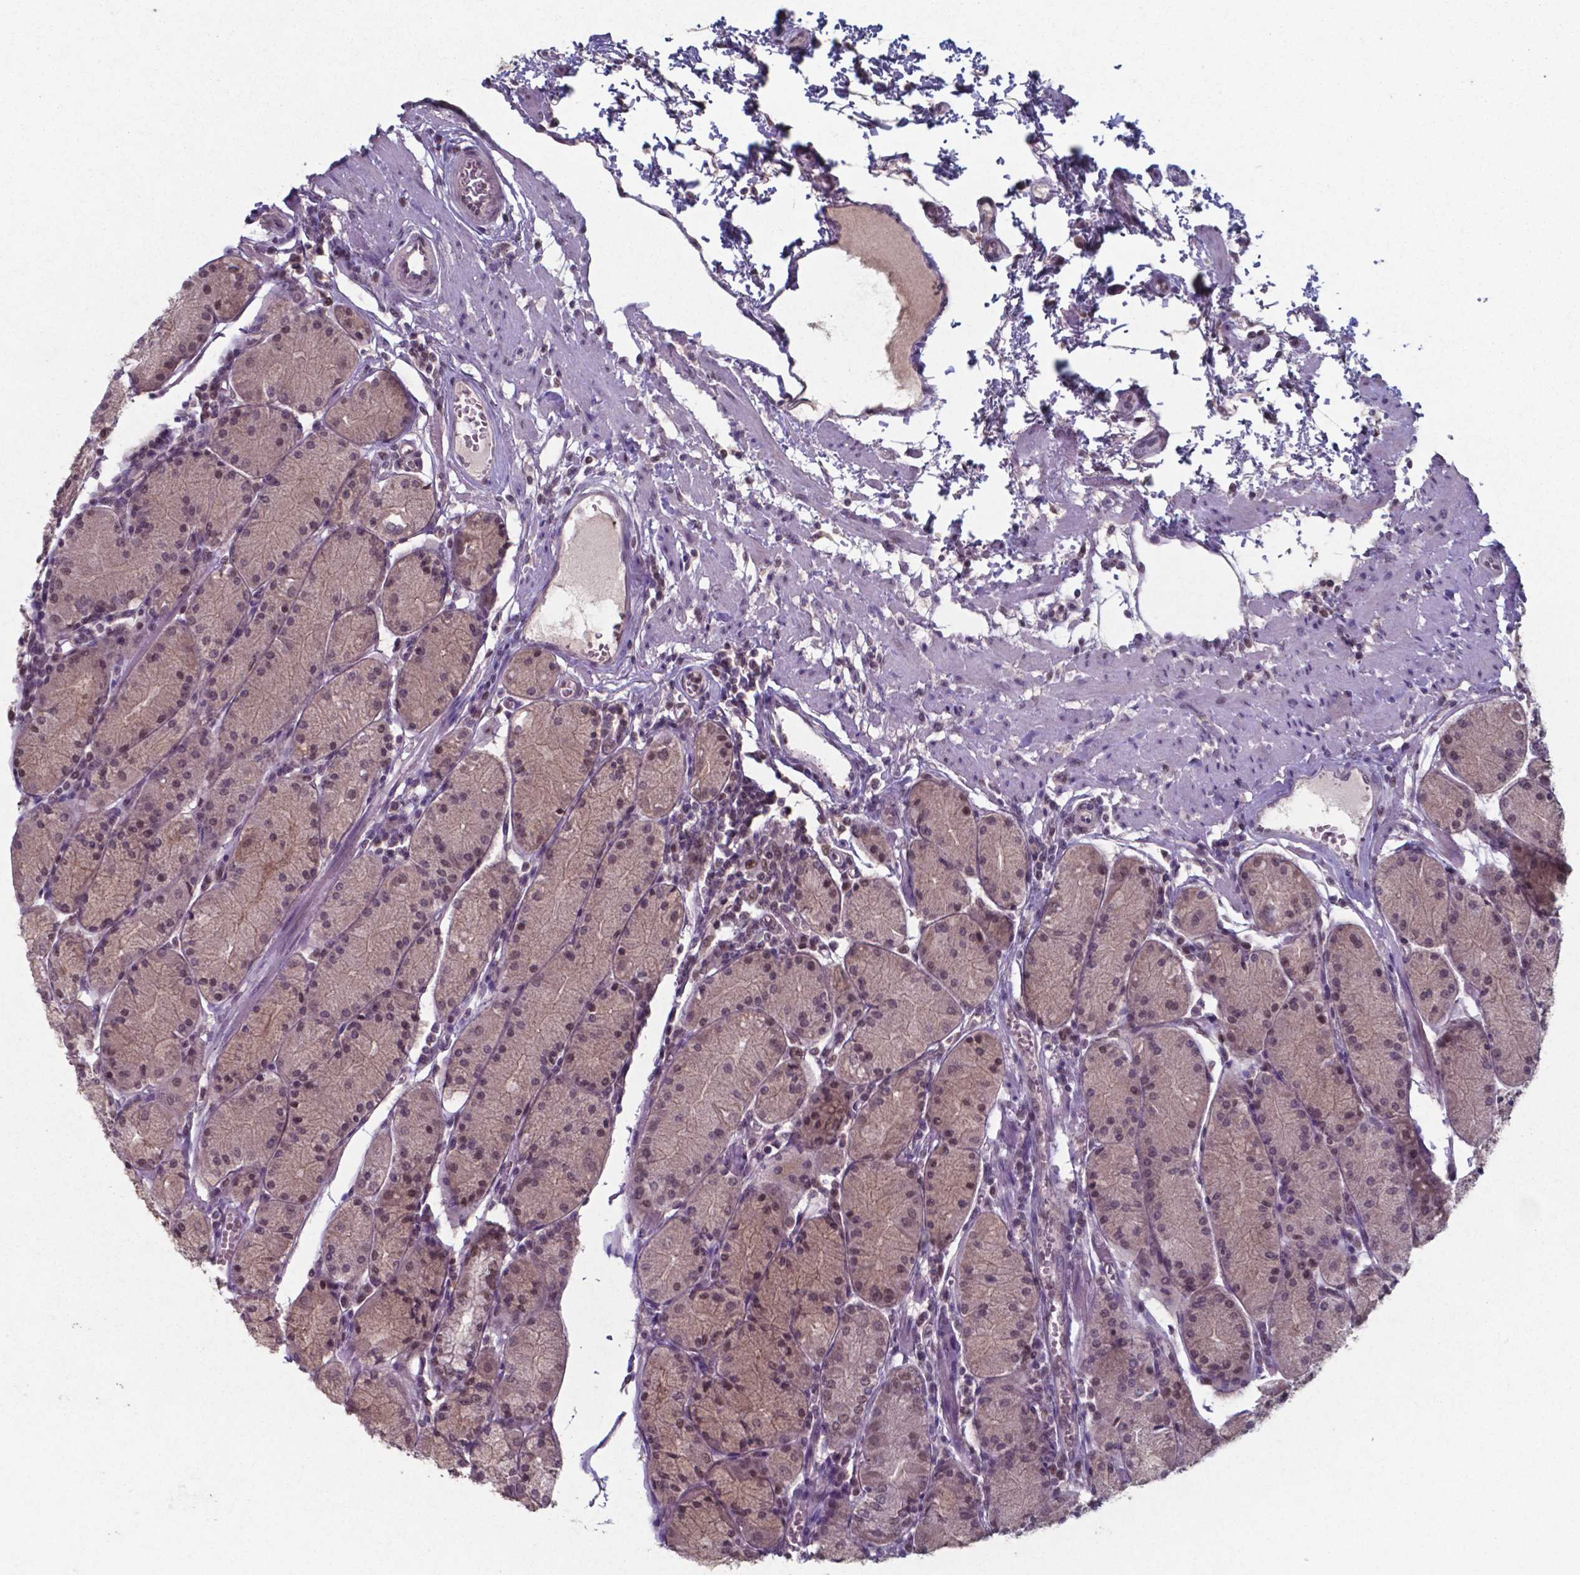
{"staining": {"intensity": "moderate", "quantity": "25%-75%", "location": "nuclear"}, "tissue": "stomach", "cell_type": "Glandular cells", "image_type": "normal", "snomed": [{"axis": "morphology", "description": "Normal tissue, NOS"}, {"axis": "topography", "description": "Stomach, upper"}], "caption": "Stomach was stained to show a protein in brown. There is medium levels of moderate nuclear expression in approximately 25%-75% of glandular cells. The protein is stained brown, and the nuclei are stained in blue (DAB (3,3'-diaminobenzidine) IHC with brightfield microscopy, high magnification).", "gene": "UBA1", "patient": {"sex": "male", "age": 69}}